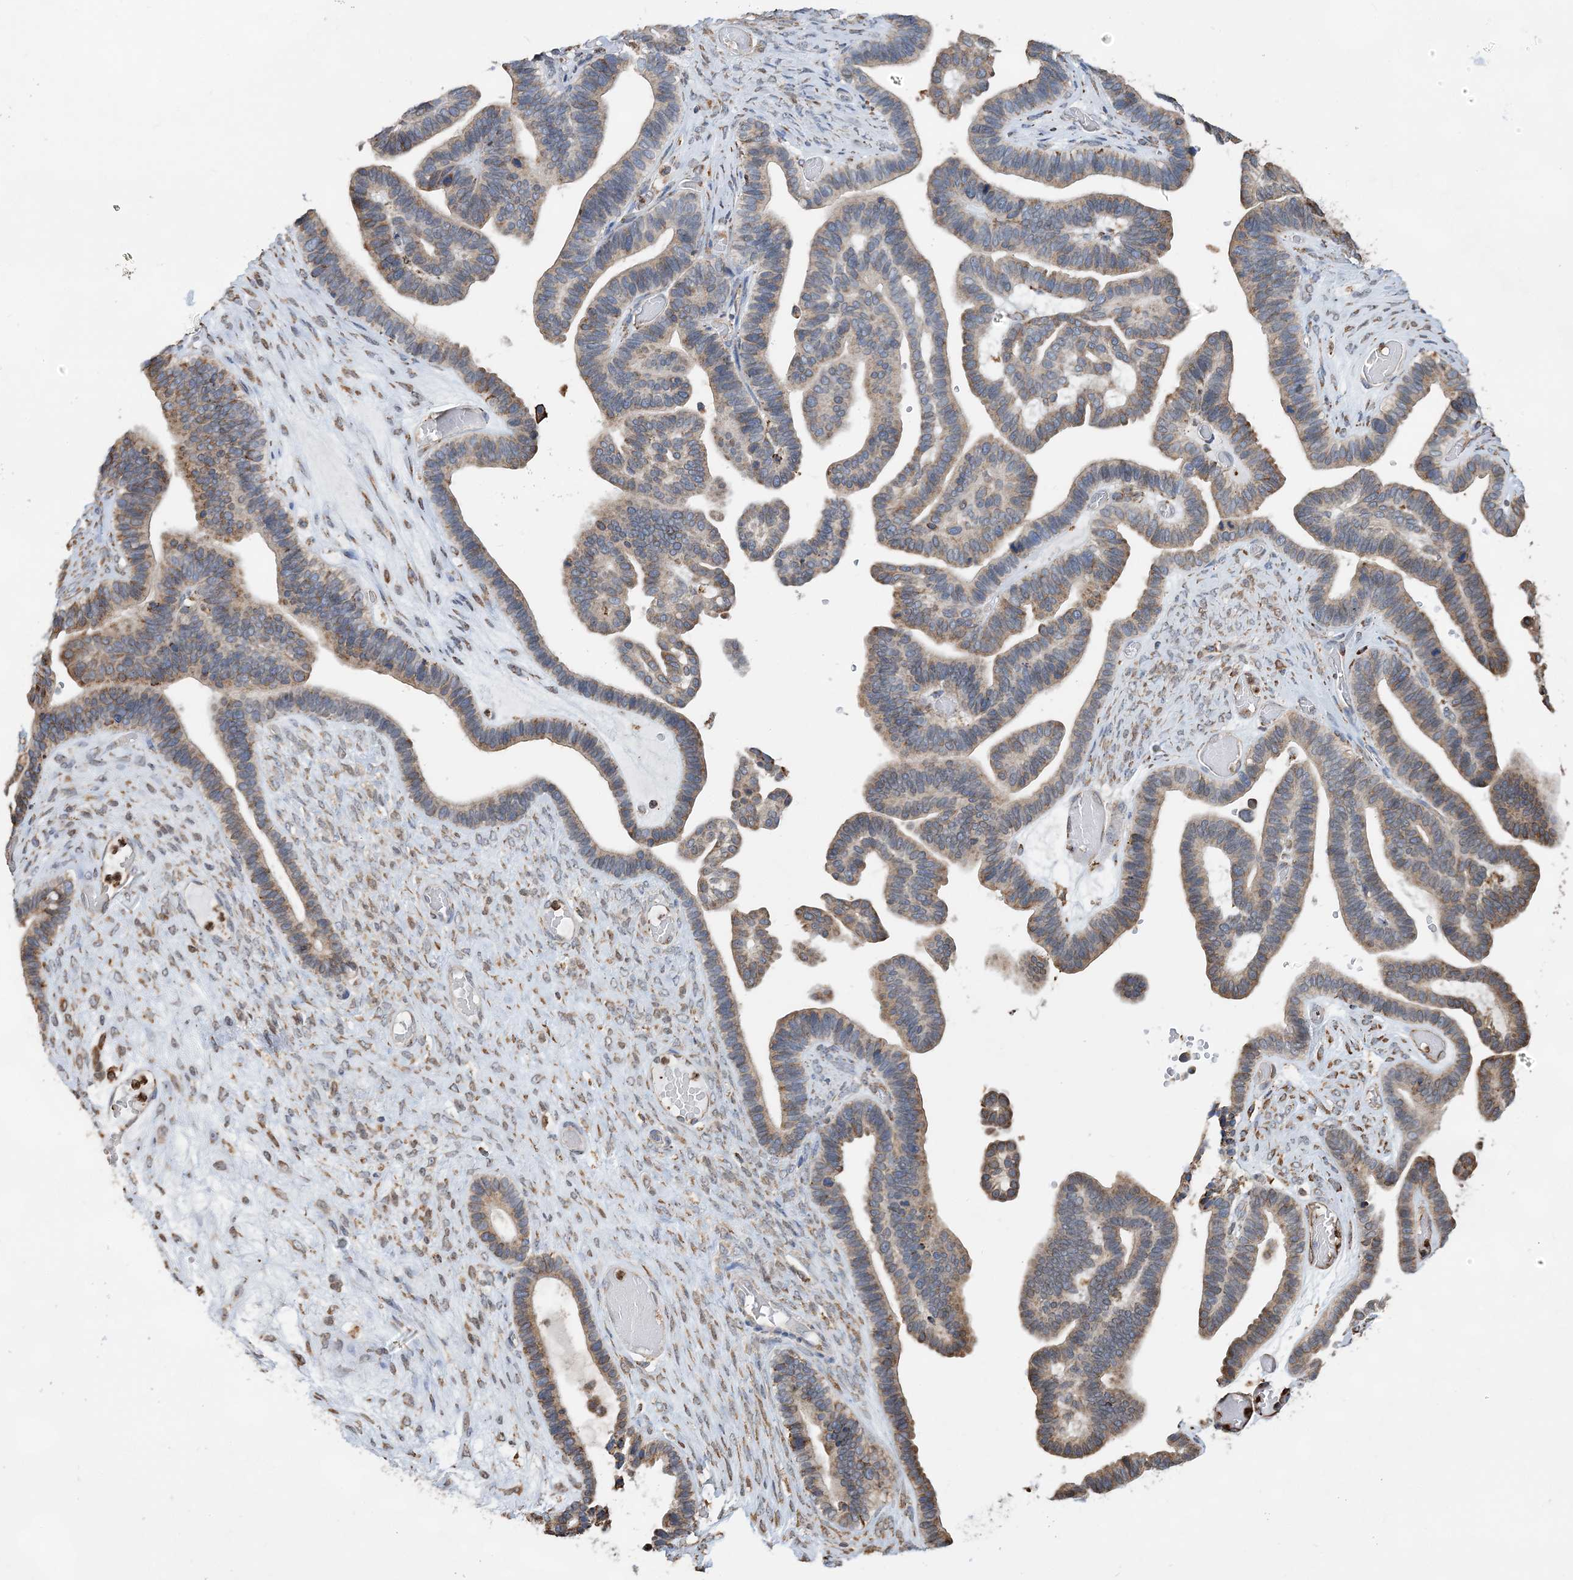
{"staining": {"intensity": "moderate", "quantity": "25%-75%", "location": "cytoplasmic/membranous"}, "tissue": "ovarian cancer", "cell_type": "Tumor cells", "image_type": "cancer", "snomed": [{"axis": "morphology", "description": "Cystadenocarcinoma, serous, NOS"}, {"axis": "topography", "description": "Ovary"}], "caption": "There is medium levels of moderate cytoplasmic/membranous expression in tumor cells of serous cystadenocarcinoma (ovarian), as demonstrated by immunohistochemical staining (brown color).", "gene": "WDR12", "patient": {"sex": "female", "age": 56}}